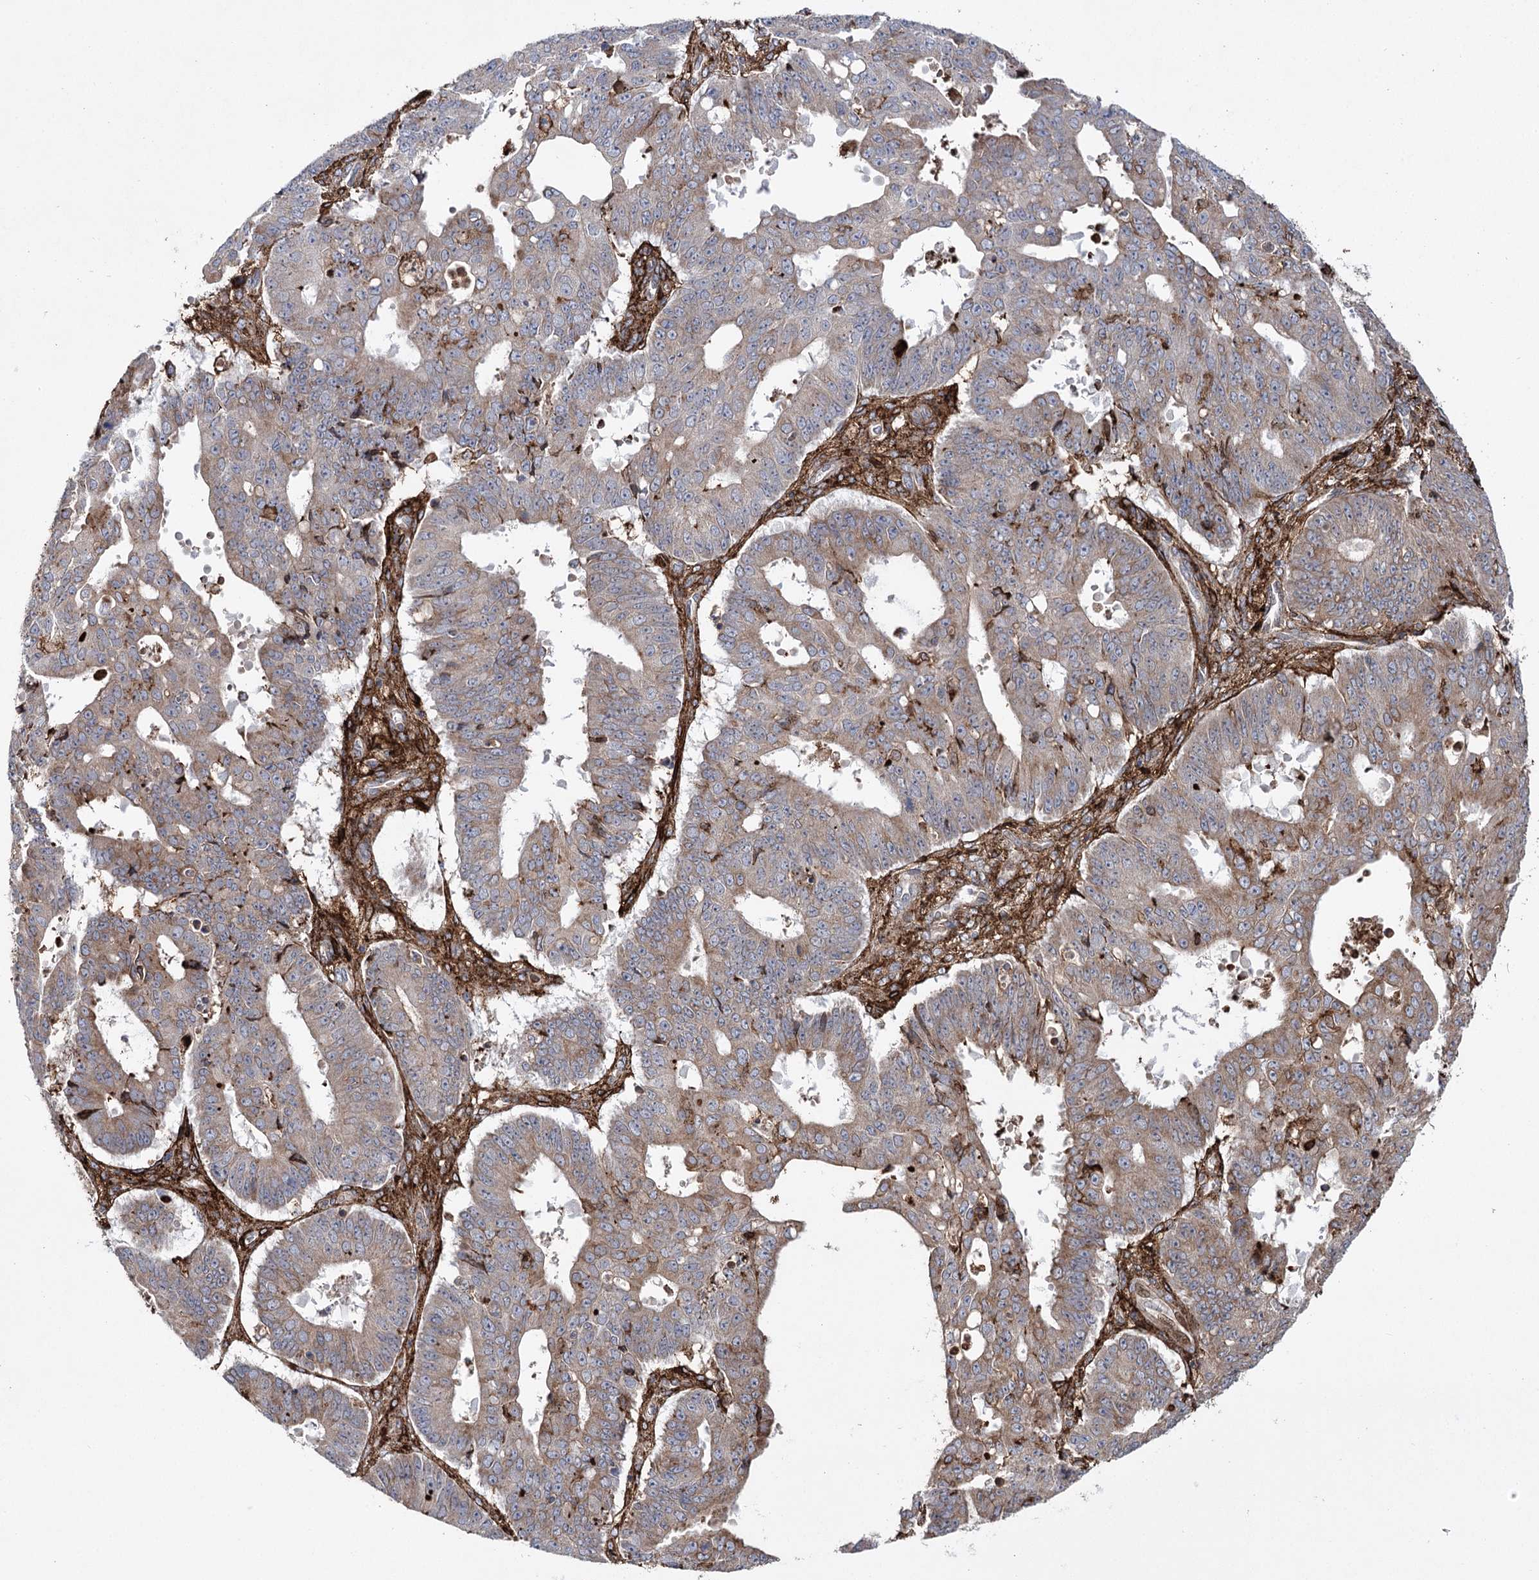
{"staining": {"intensity": "moderate", "quantity": "25%-75%", "location": "cytoplasmic/membranous"}, "tissue": "ovarian cancer", "cell_type": "Tumor cells", "image_type": "cancer", "snomed": [{"axis": "morphology", "description": "Carcinoma, endometroid"}, {"axis": "topography", "description": "Appendix"}, {"axis": "topography", "description": "Ovary"}], "caption": "Human ovarian endometroid carcinoma stained with a brown dye demonstrates moderate cytoplasmic/membranous positive staining in approximately 25%-75% of tumor cells.", "gene": "DCUN1D4", "patient": {"sex": "female", "age": 42}}